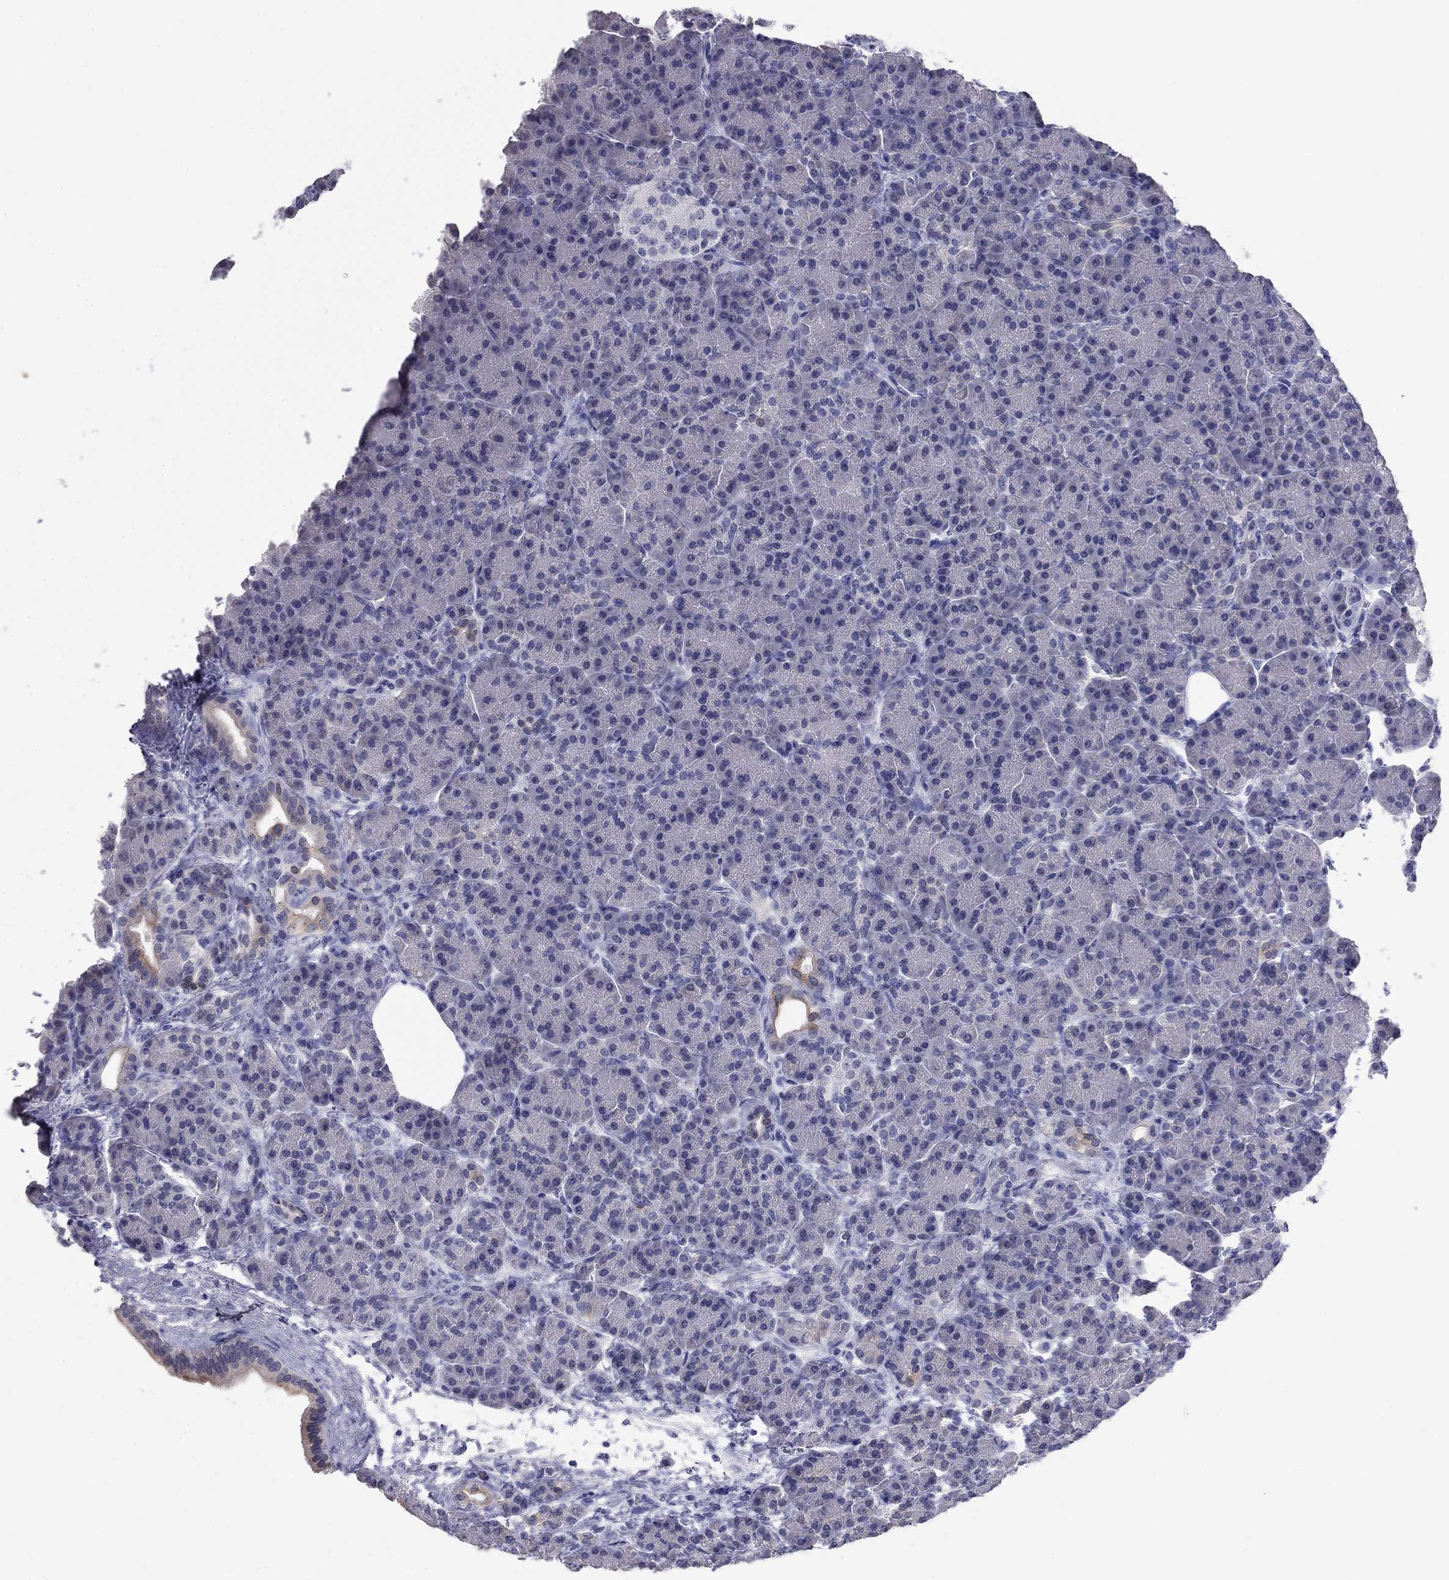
{"staining": {"intensity": "weak", "quantity": "<25%", "location": "cytoplasmic/membranous"}, "tissue": "pancreas", "cell_type": "Exocrine glandular cells", "image_type": "normal", "snomed": [{"axis": "morphology", "description": "Normal tissue, NOS"}, {"axis": "topography", "description": "Pancreas"}], "caption": "High power microscopy photomicrograph of an IHC photomicrograph of benign pancreas, revealing no significant expression in exocrine glandular cells.", "gene": "KRT75", "patient": {"sex": "female", "age": 63}}